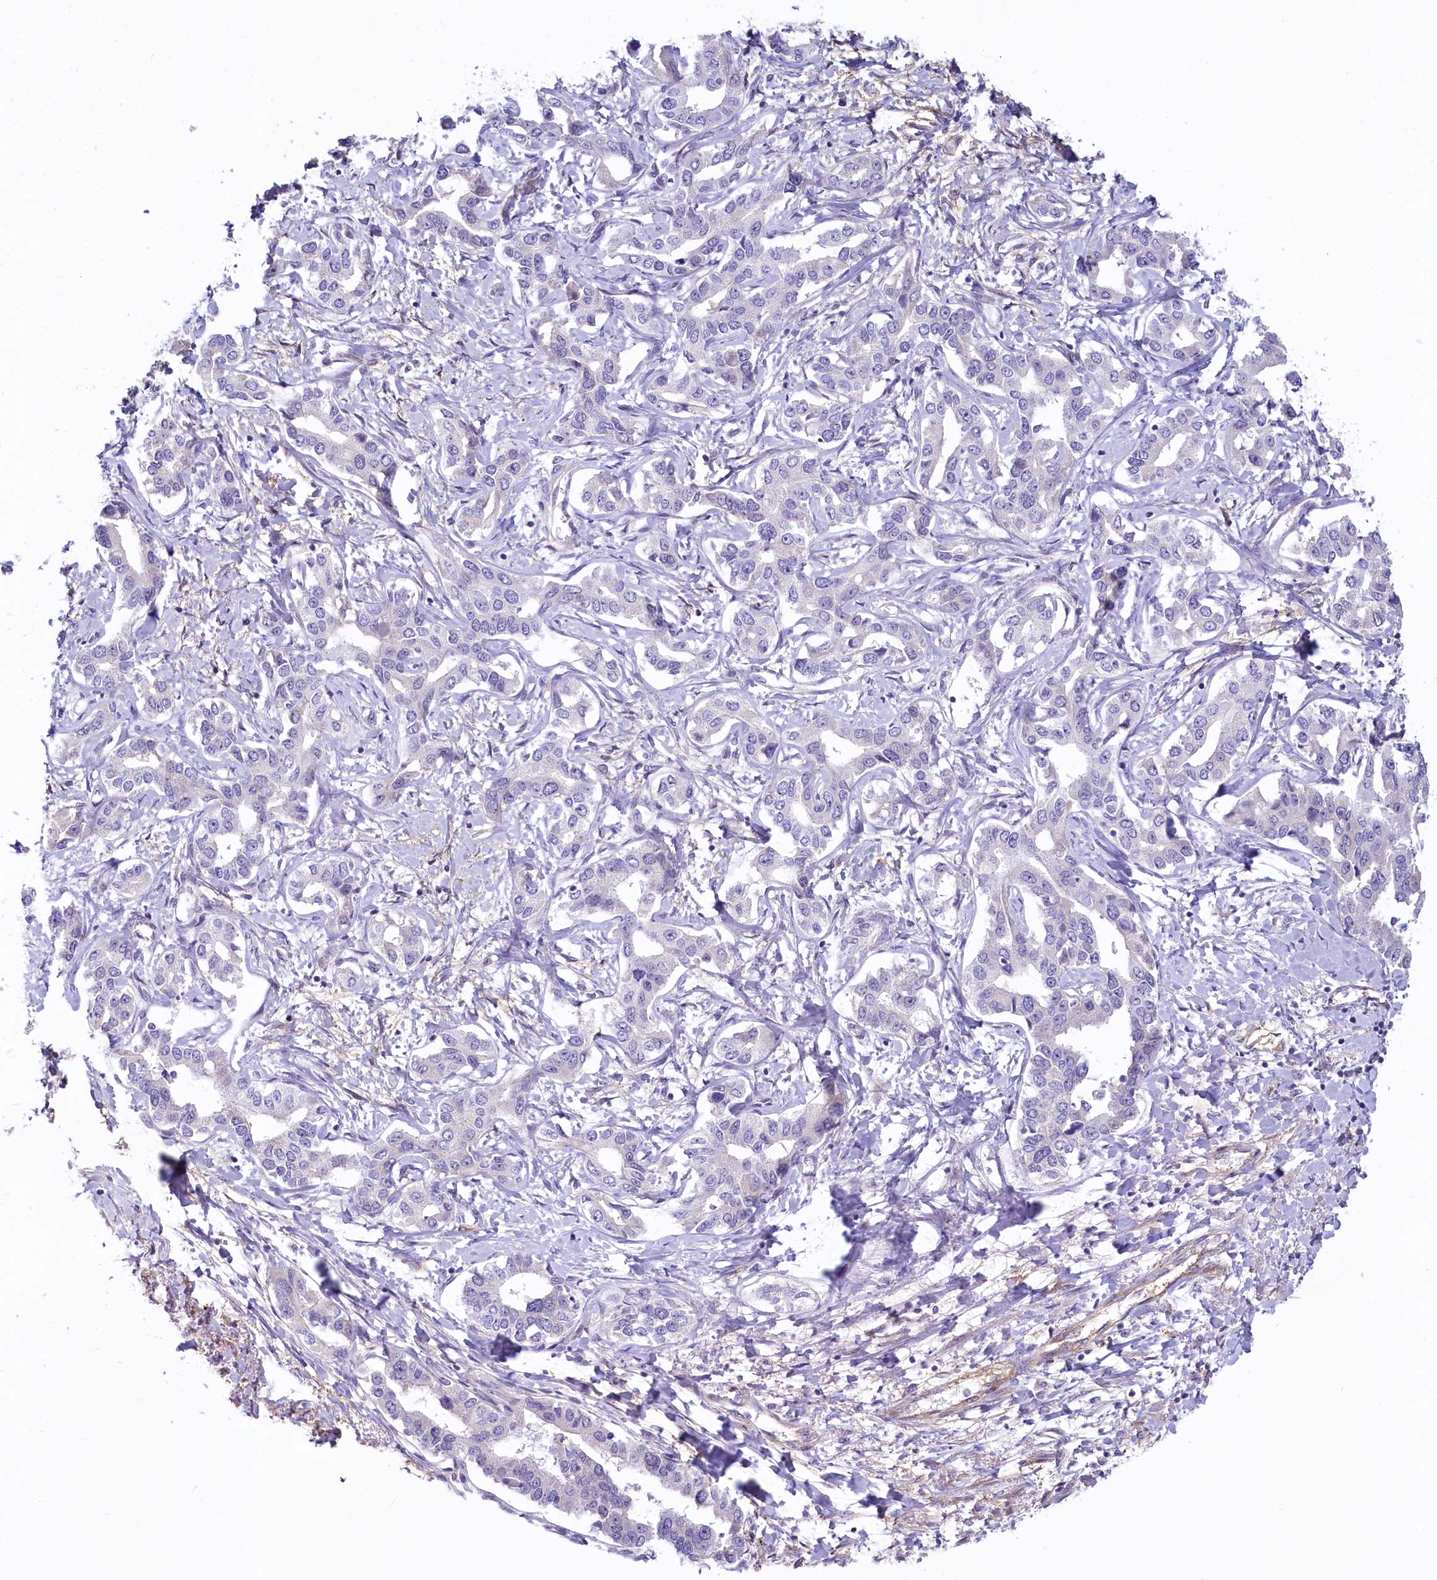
{"staining": {"intensity": "negative", "quantity": "none", "location": "none"}, "tissue": "liver cancer", "cell_type": "Tumor cells", "image_type": "cancer", "snomed": [{"axis": "morphology", "description": "Cholangiocarcinoma"}, {"axis": "topography", "description": "Liver"}], "caption": "Immunohistochemistry photomicrograph of neoplastic tissue: liver cholangiocarcinoma stained with DAB (3,3'-diaminobenzidine) shows no significant protein expression in tumor cells. The staining was performed using DAB to visualize the protein expression in brown, while the nuclei were stained in blue with hematoxylin (Magnification: 20x).", "gene": "PROCR", "patient": {"sex": "male", "age": 59}}